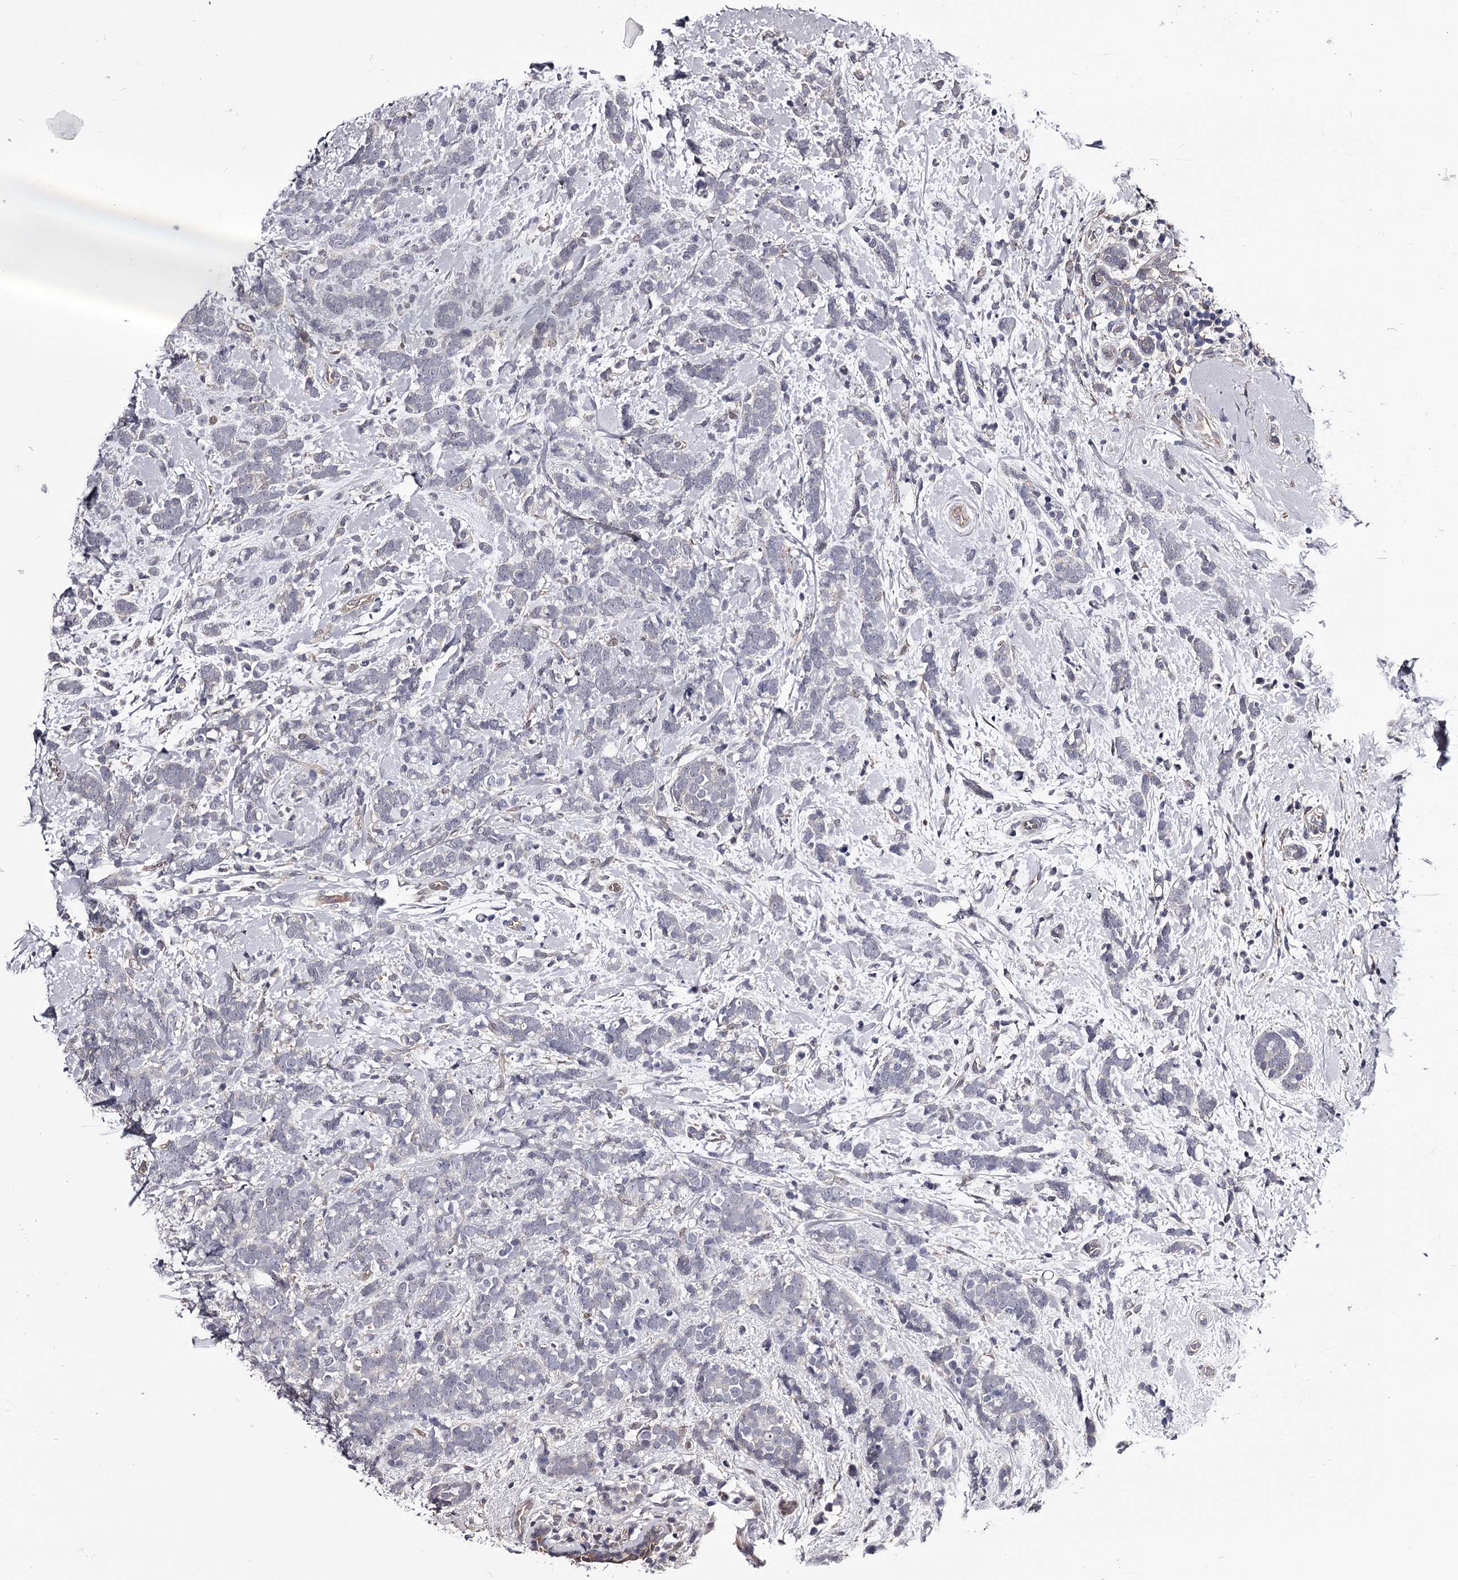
{"staining": {"intensity": "negative", "quantity": "none", "location": "none"}, "tissue": "breast cancer", "cell_type": "Tumor cells", "image_type": "cancer", "snomed": [{"axis": "morphology", "description": "Lobular carcinoma"}, {"axis": "topography", "description": "Breast"}], "caption": "Immunohistochemistry (IHC) histopathology image of breast cancer stained for a protein (brown), which reveals no expression in tumor cells. (DAB immunohistochemistry, high magnification).", "gene": "GSTO1", "patient": {"sex": "female", "age": 58}}